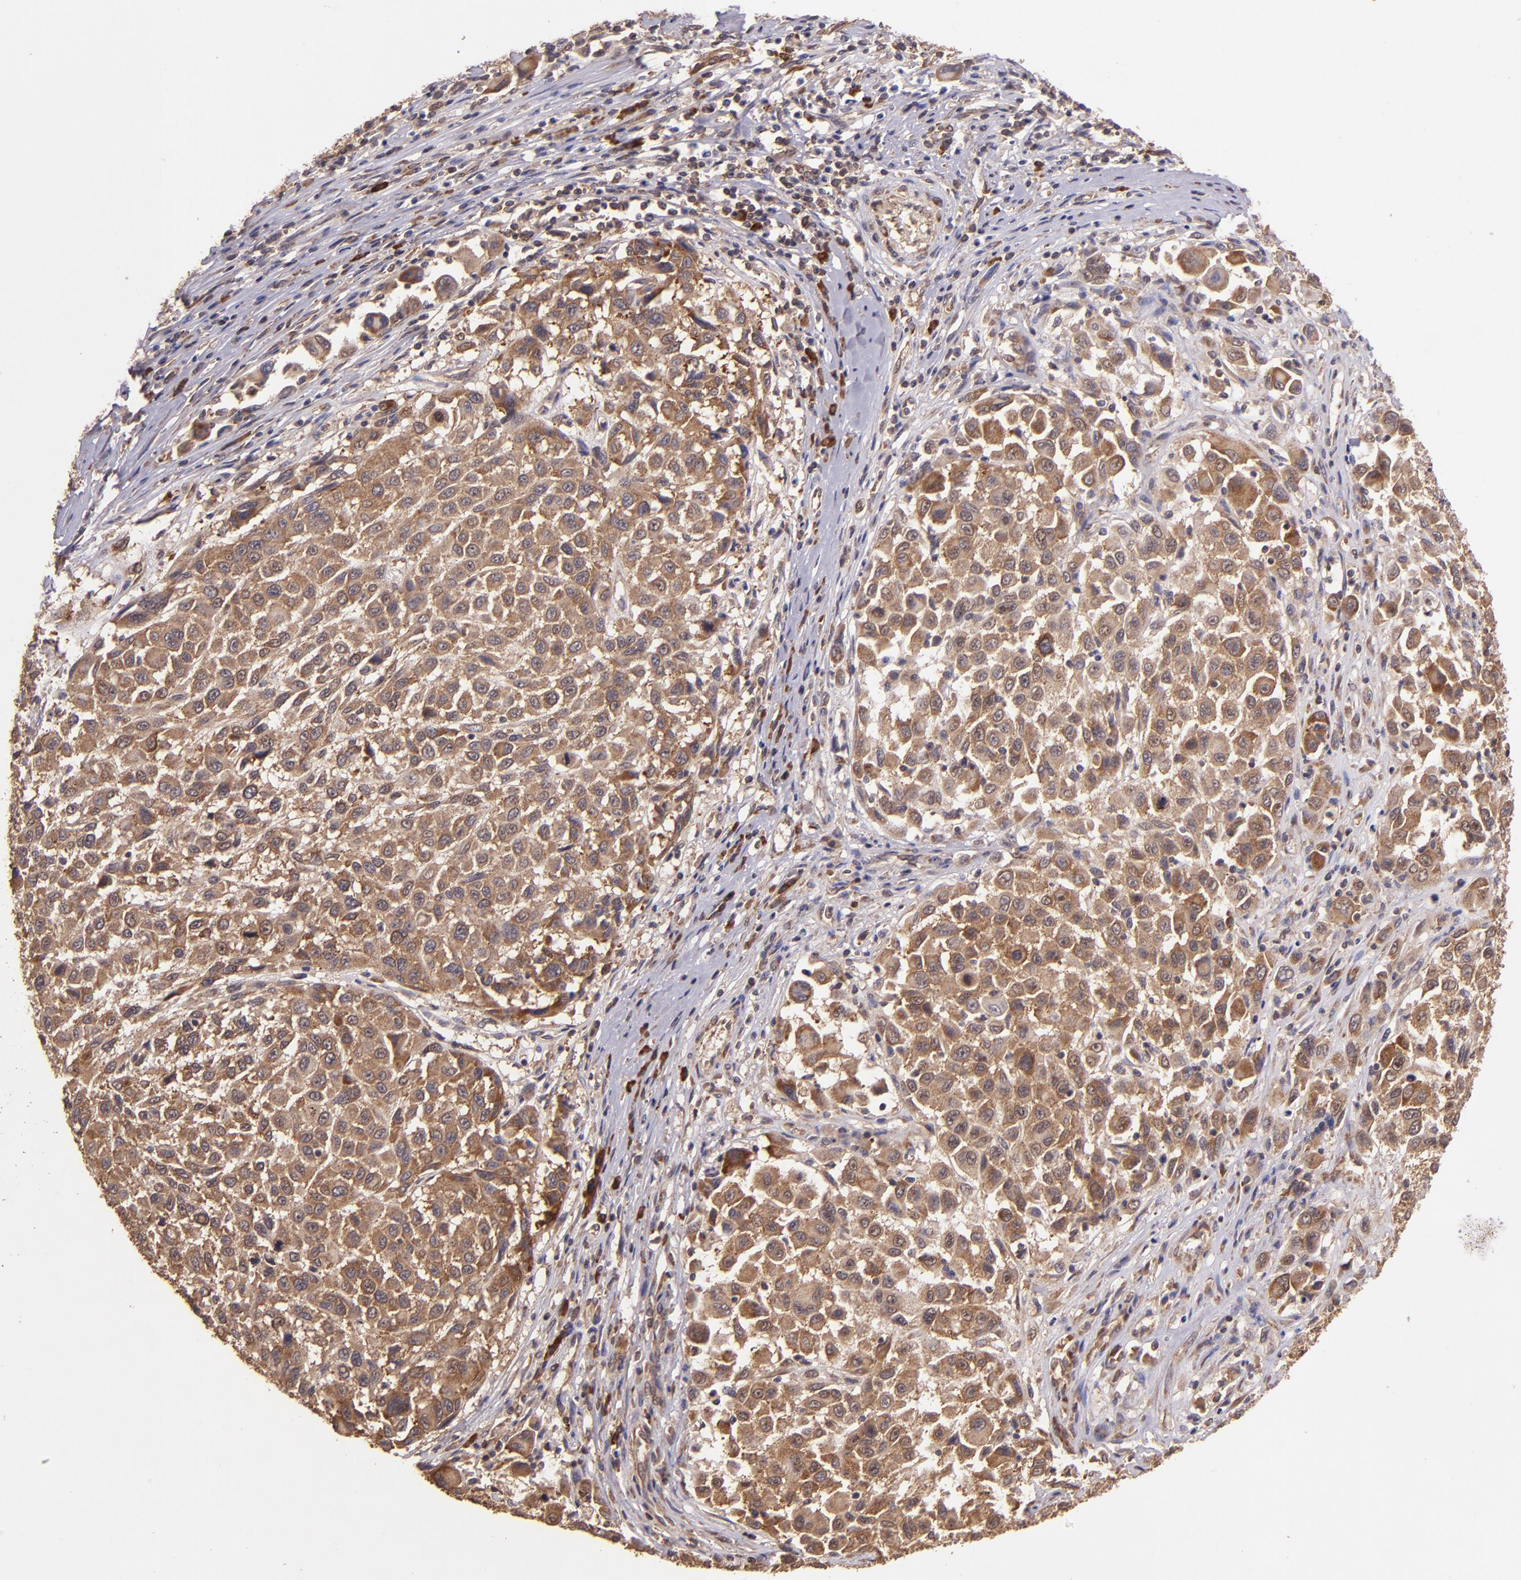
{"staining": {"intensity": "strong", "quantity": ">75%", "location": "cytoplasmic/membranous"}, "tissue": "melanoma", "cell_type": "Tumor cells", "image_type": "cancer", "snomed": [{"axis": "morphology", "description": "Malignant melanoma, Metastatic site"}, {"axis": "topography", "description": "Lymph node"}], "caption": "IHC micrograph of neoplastic tissue: human melanoma stained using immunohistochemistry (IHC) shows high levels of strong protein expression localized specifically in the cytoplasmic/membranous of tumor cells, appearing as a cytoplasmic/membranous brown color.", "gene": "USP51", "patient": {"sex": "male", "age": 61}}